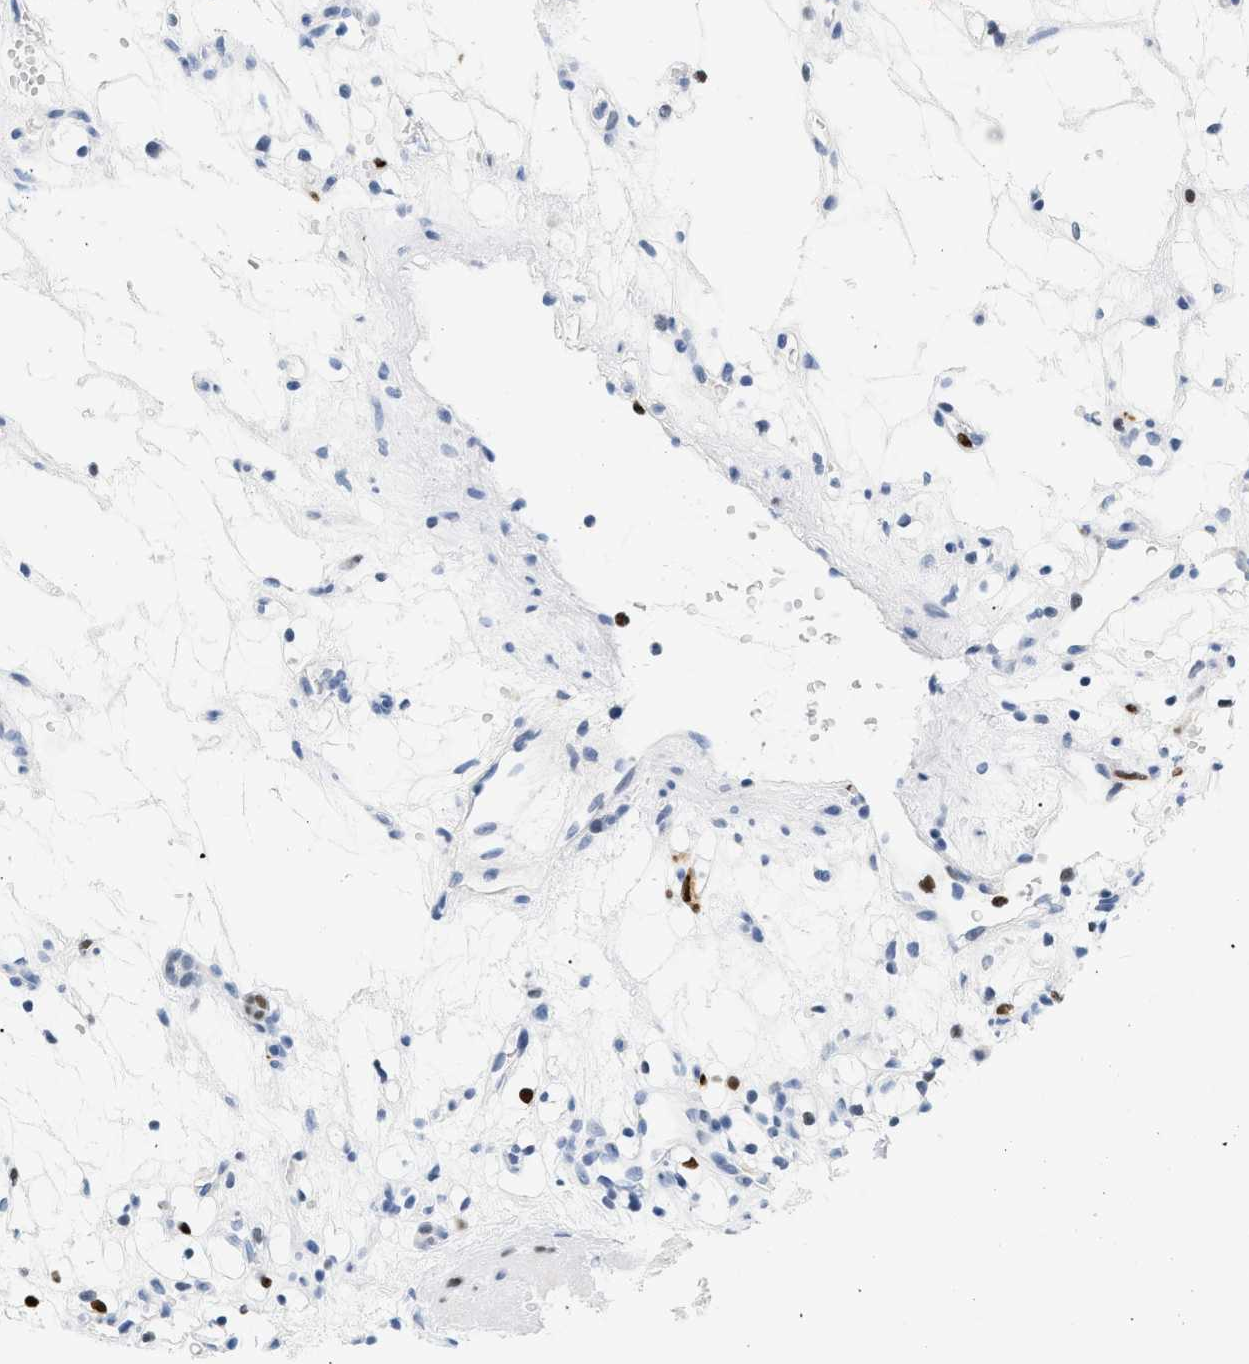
{"staining": {"intensity": "strong", "quantity": "<25%", "location": "nuclear"}, "tissue": "renal cancer", "cell_type": "Tumor cells", "image_type": "cancer", "snomed": [{"axis": "morphology", "description": "Adenocarcinoma, NOS"}, {"axis": "topography", "description": "Kidney"}], "caption": "Strong nuclear staining is identified in about <25% of tumor cells in renal adenocarcinoma. Using DAB (brown) and hematoxylin (blue) stains, captured at high magnification using brightfield microscopy.", "gene": "MCM7", "patient": {"sex": "female", "age": 60}}